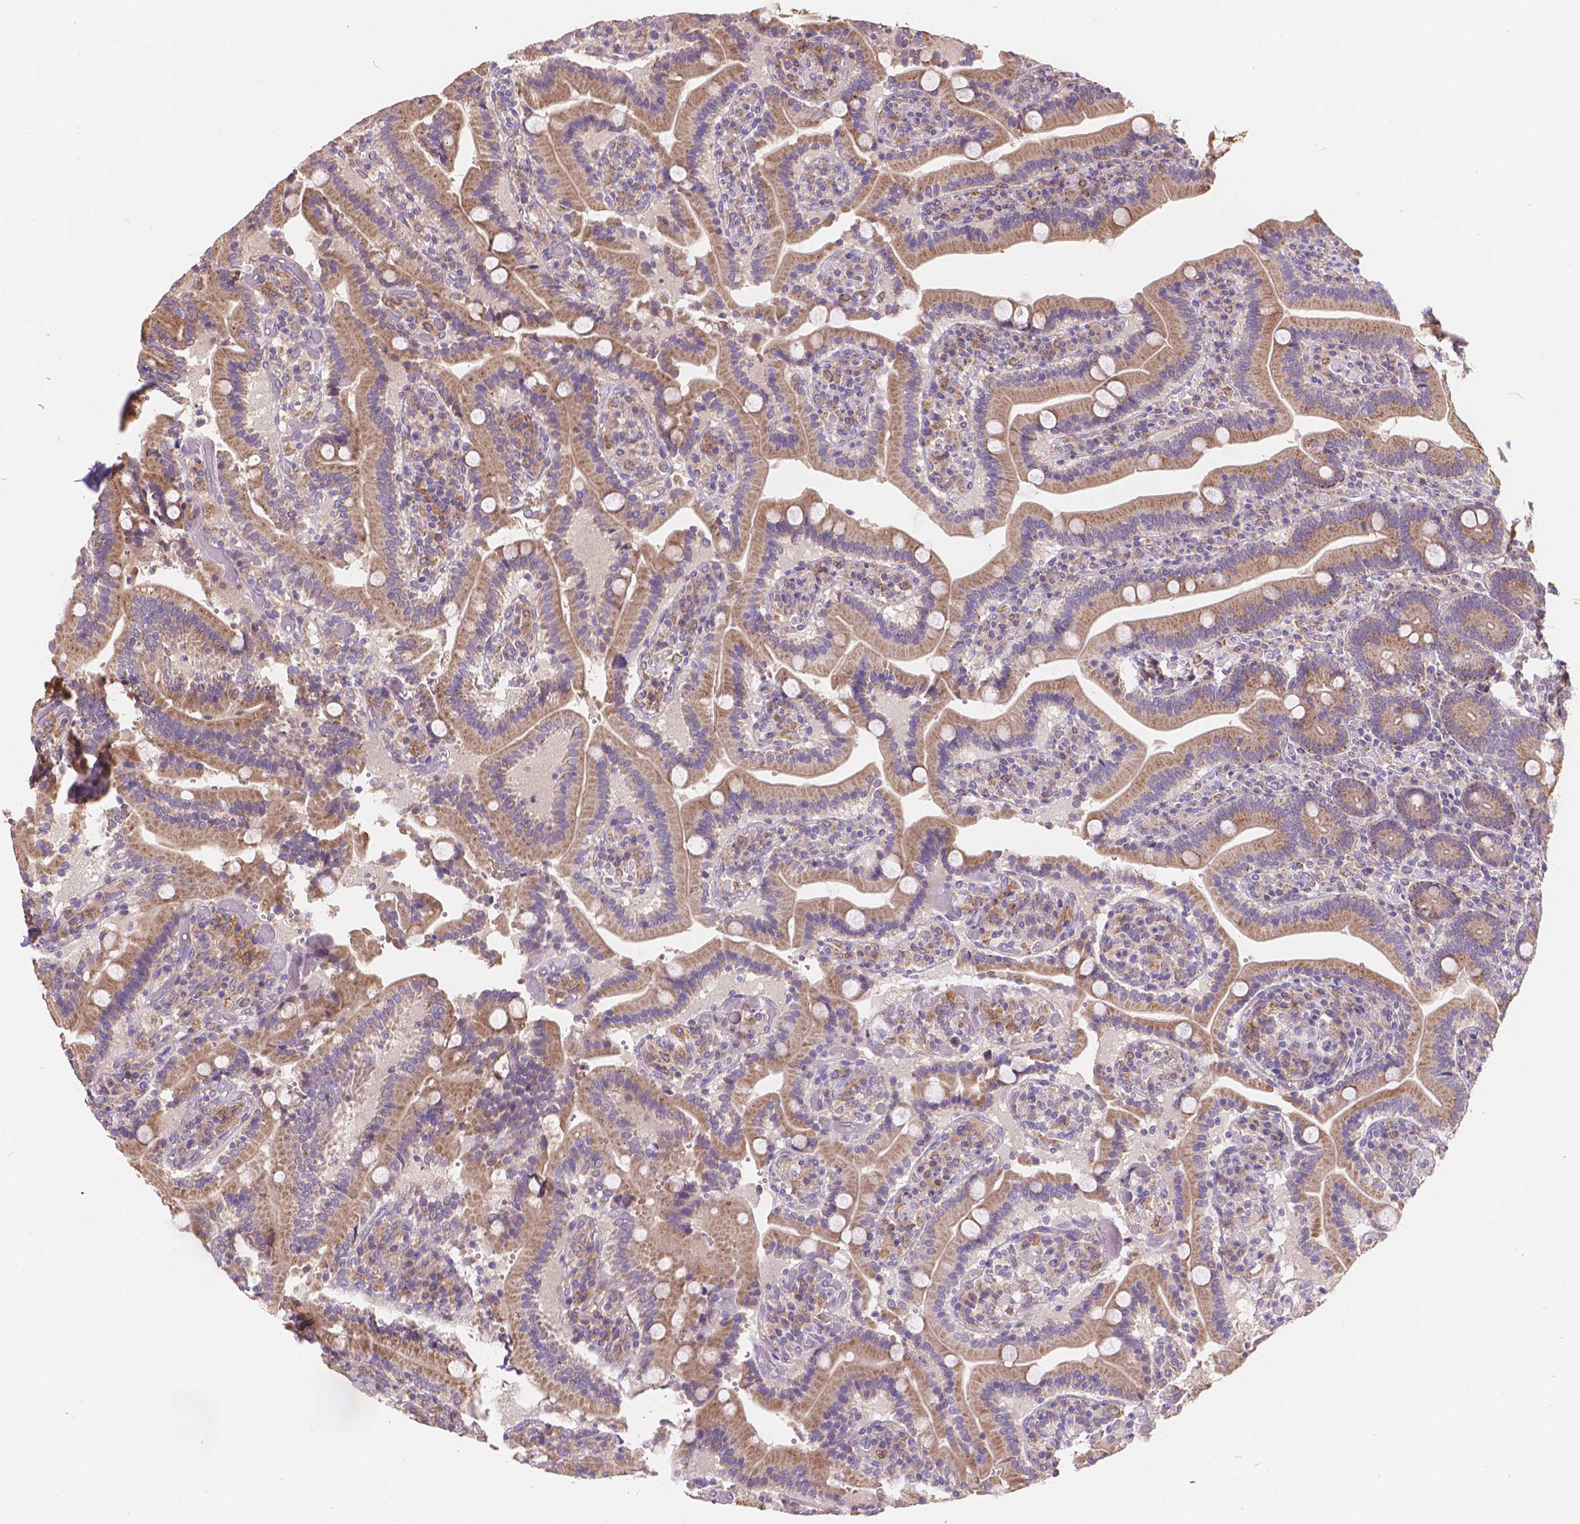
{"staining": {"intensity": "moderate", "quantity": ">75%", "location": "cytoplasmic/membranous"}, "tissue": "duodenum", "cell_type": "Glandular cells", "image_type": "normal", "snomed": [{"axis": "morphology", "description": "Normal tissue, NOS"}, {"axis": "topography", "description": "Duodenum"}], "caption": "Unremarkable duodenum displays moderate cytoplasmic/membranous staining in about >75% of glandular cells, visualized by immunohistochemistry. (Brightfield microscopy of DAB IHC at high magnification).", "gene": "CDK10", "patient": {"sex": "female", "age": 62}}